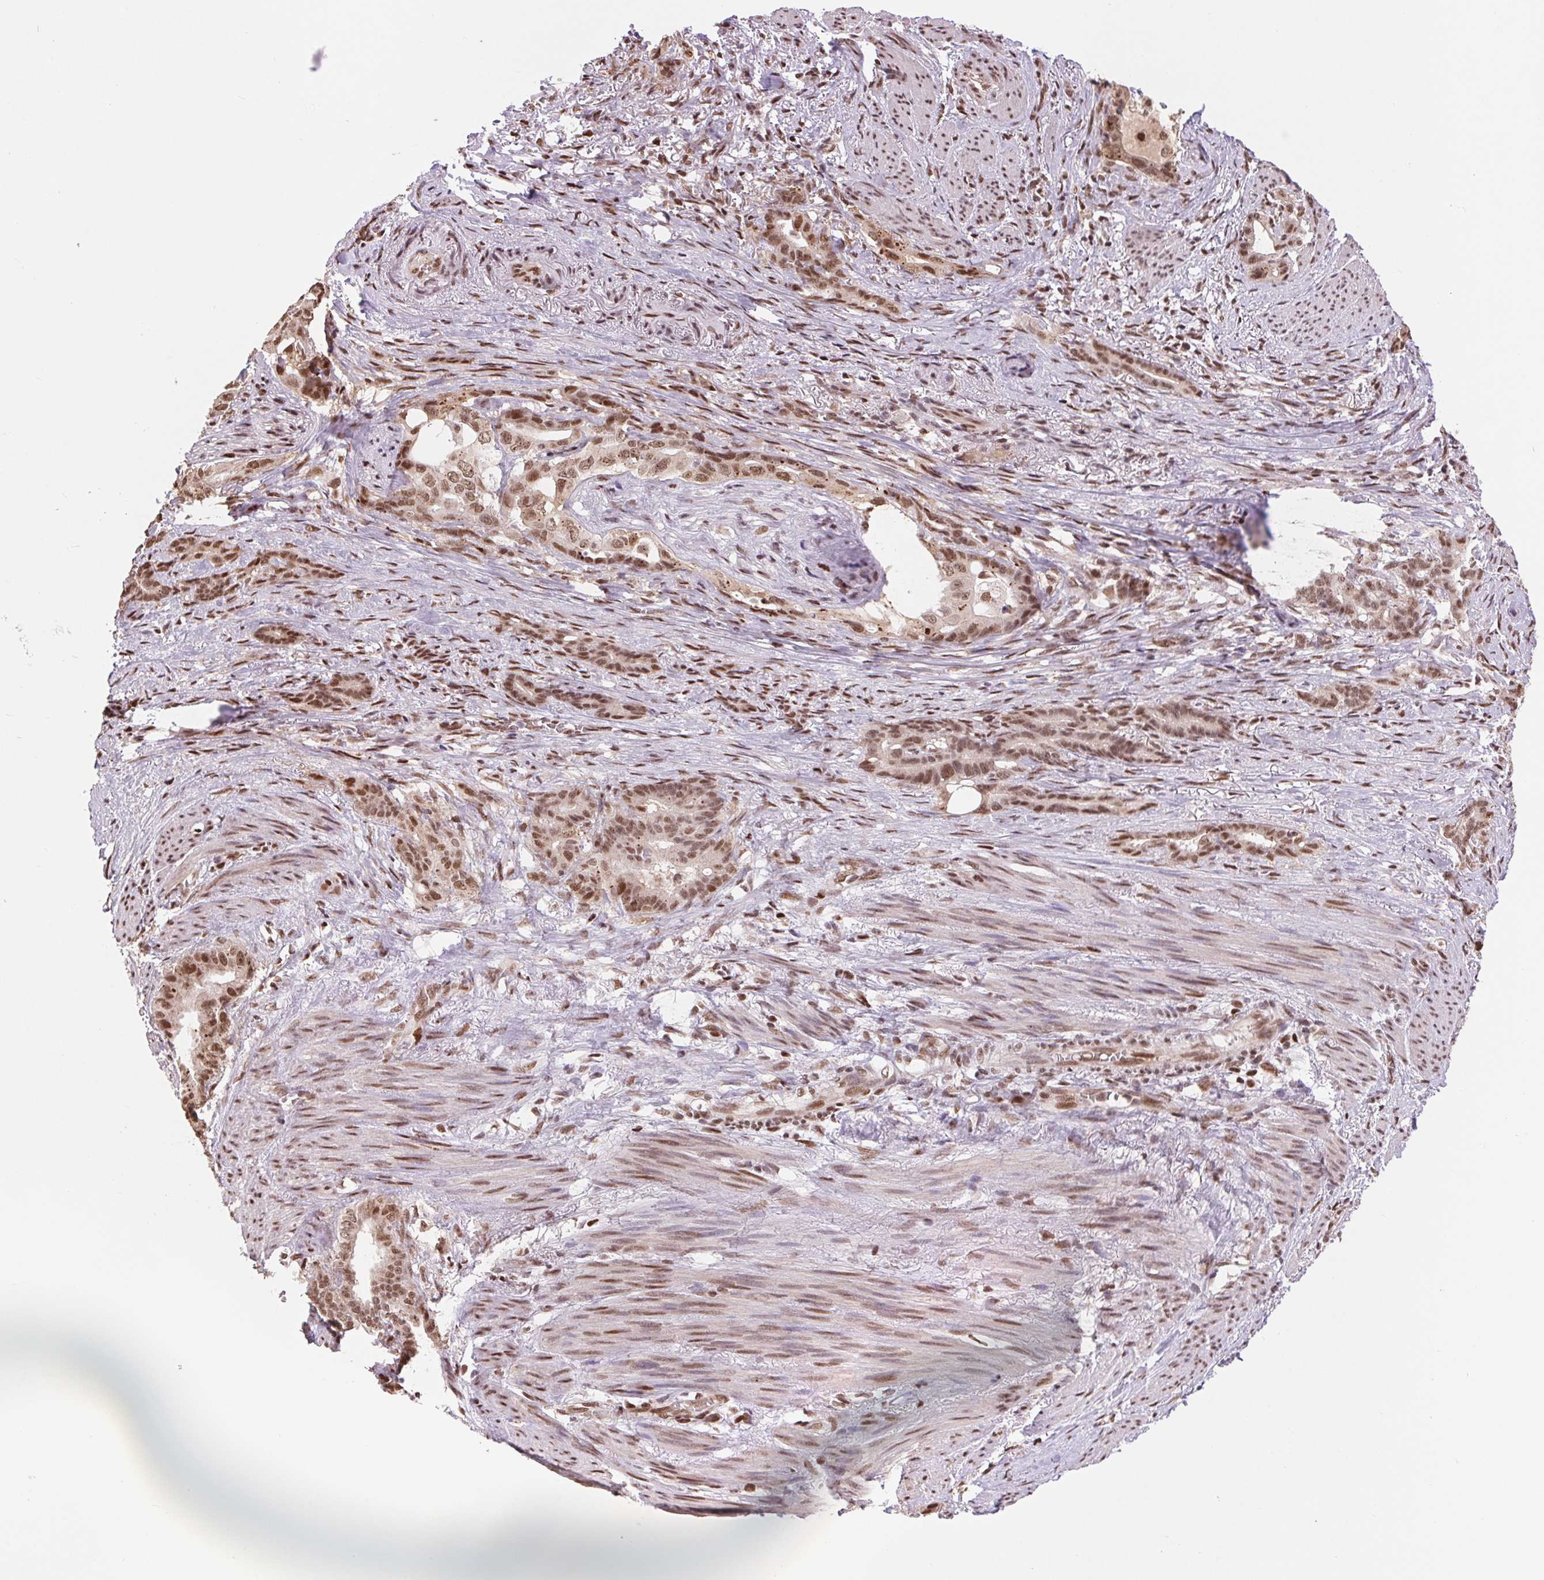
{"staining": {"intensity": "moderate", "quantity": ">75%", "location": "nuclear"}, "tissue": "stomach cancer", "cell_type": "Tumor cells", "image_type": "cancer", "snomed": [{"axis": "morphology", "description": "Normal tissue, NOS"}, {"axis": "morphology", "description": "Adenocarcinoma, NOS"}, {"axis": "topography", "description": "Esophagus"}, {"axis": "topography", "description": "Stomach, upper"}], "caption": "Adenocarcinoma (stomach) stained for a protein (brown) exhibits moderate nuclear positive positivity in approximately >75% of tumor cells.", "gene": "RAD23A", "patient": {"sex": "male", "age": 62}}